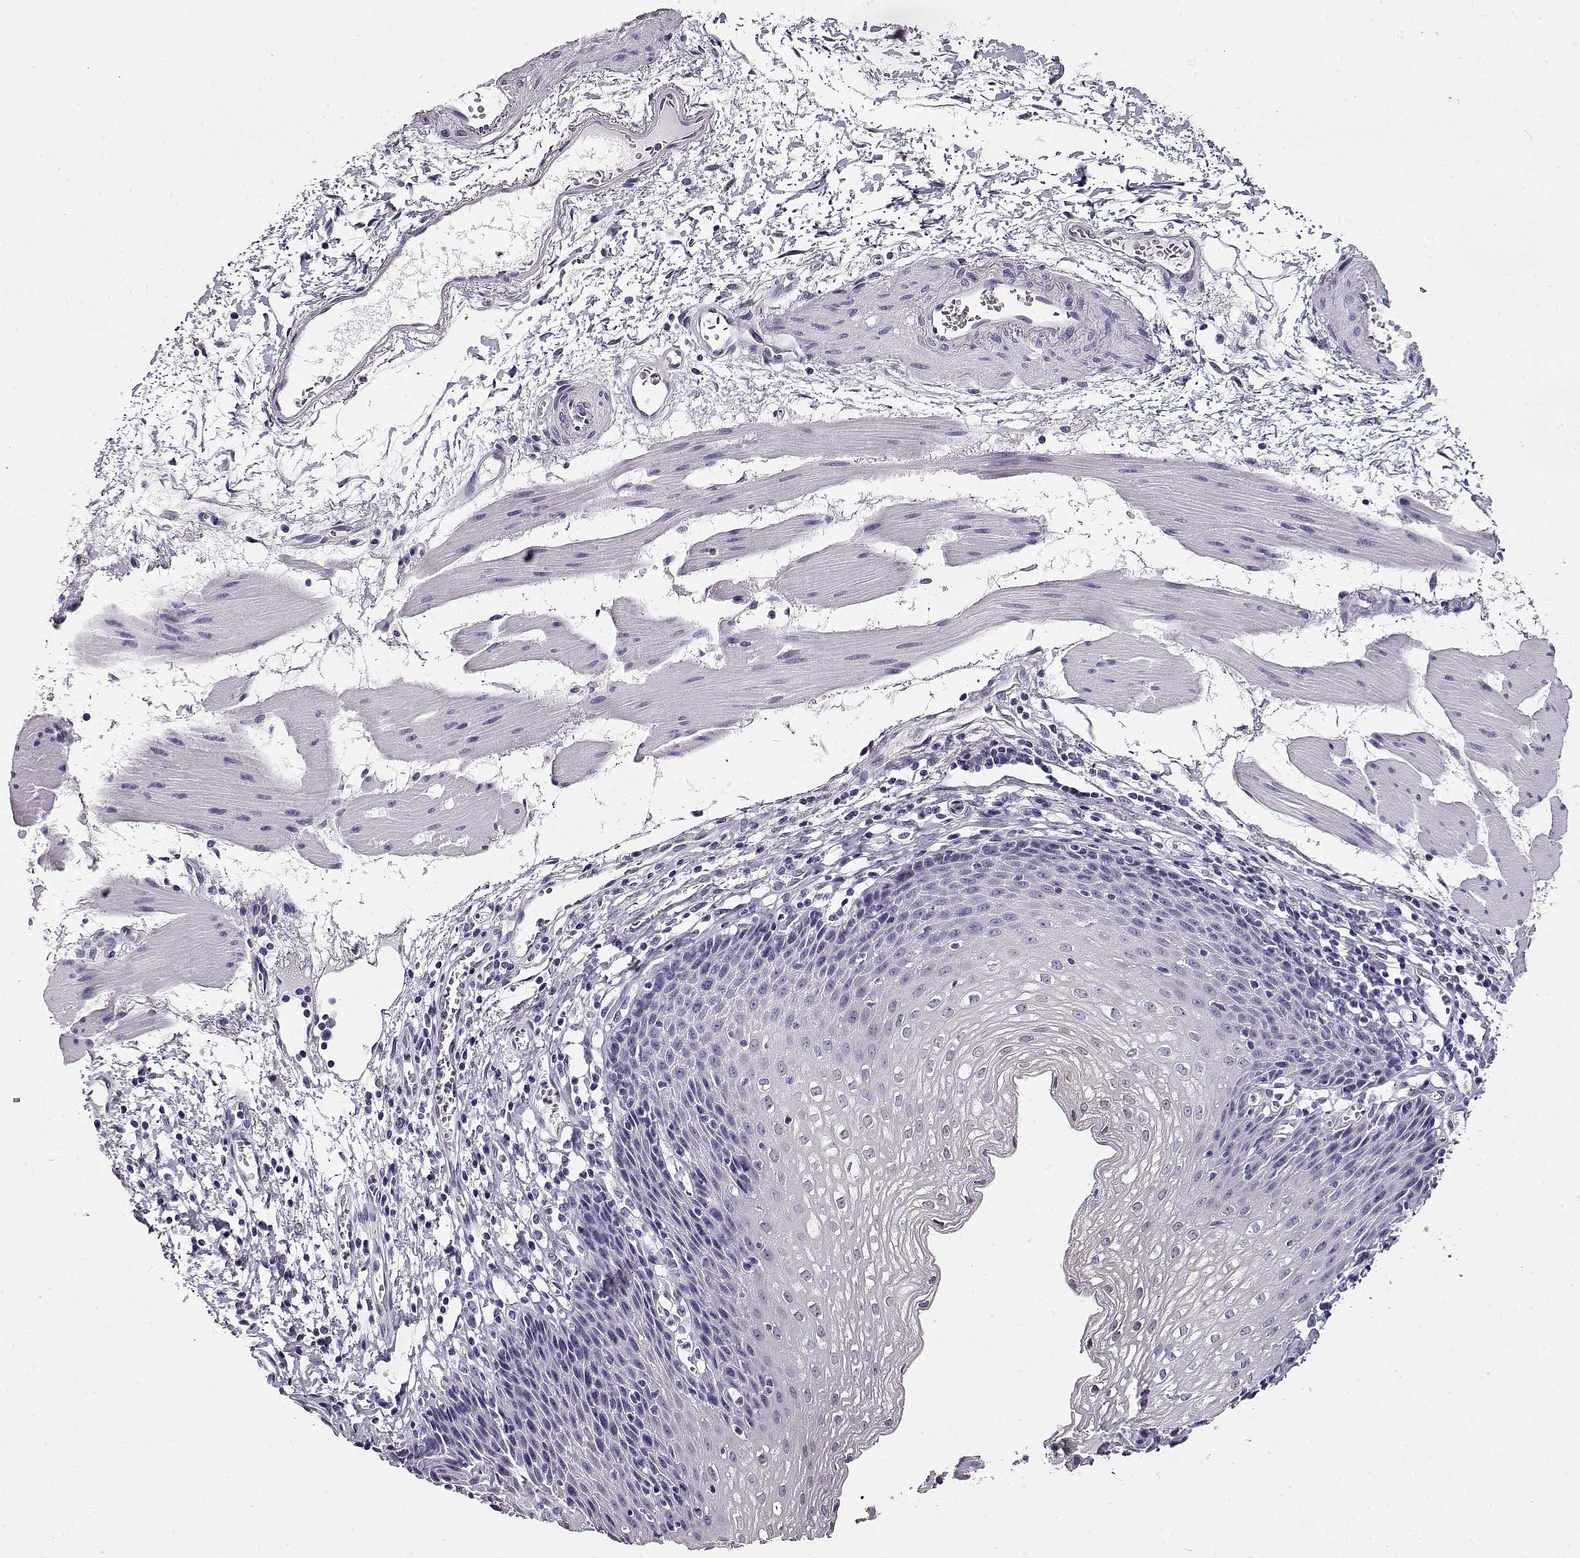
{"staining": {"intensity": "weak", "quantity": "<25%", "location": "nuclear"}, "tissue": "esophagus", "cell_type": "Squamous epithelial cells", "image_type": "normal", "snomed": [{"axis": "morphology", "description": "Normal tissue, NOS"}, {"axis": "topography", "description": "Esophagus"}], "caption": "This is a histopathology image of immunohistochemistry (IHC) staining of benign esophagus, which shows no staining in squamous epithelial cells.", "gene": "CCR8", "patient": {"sex": "female", "age": 64}}